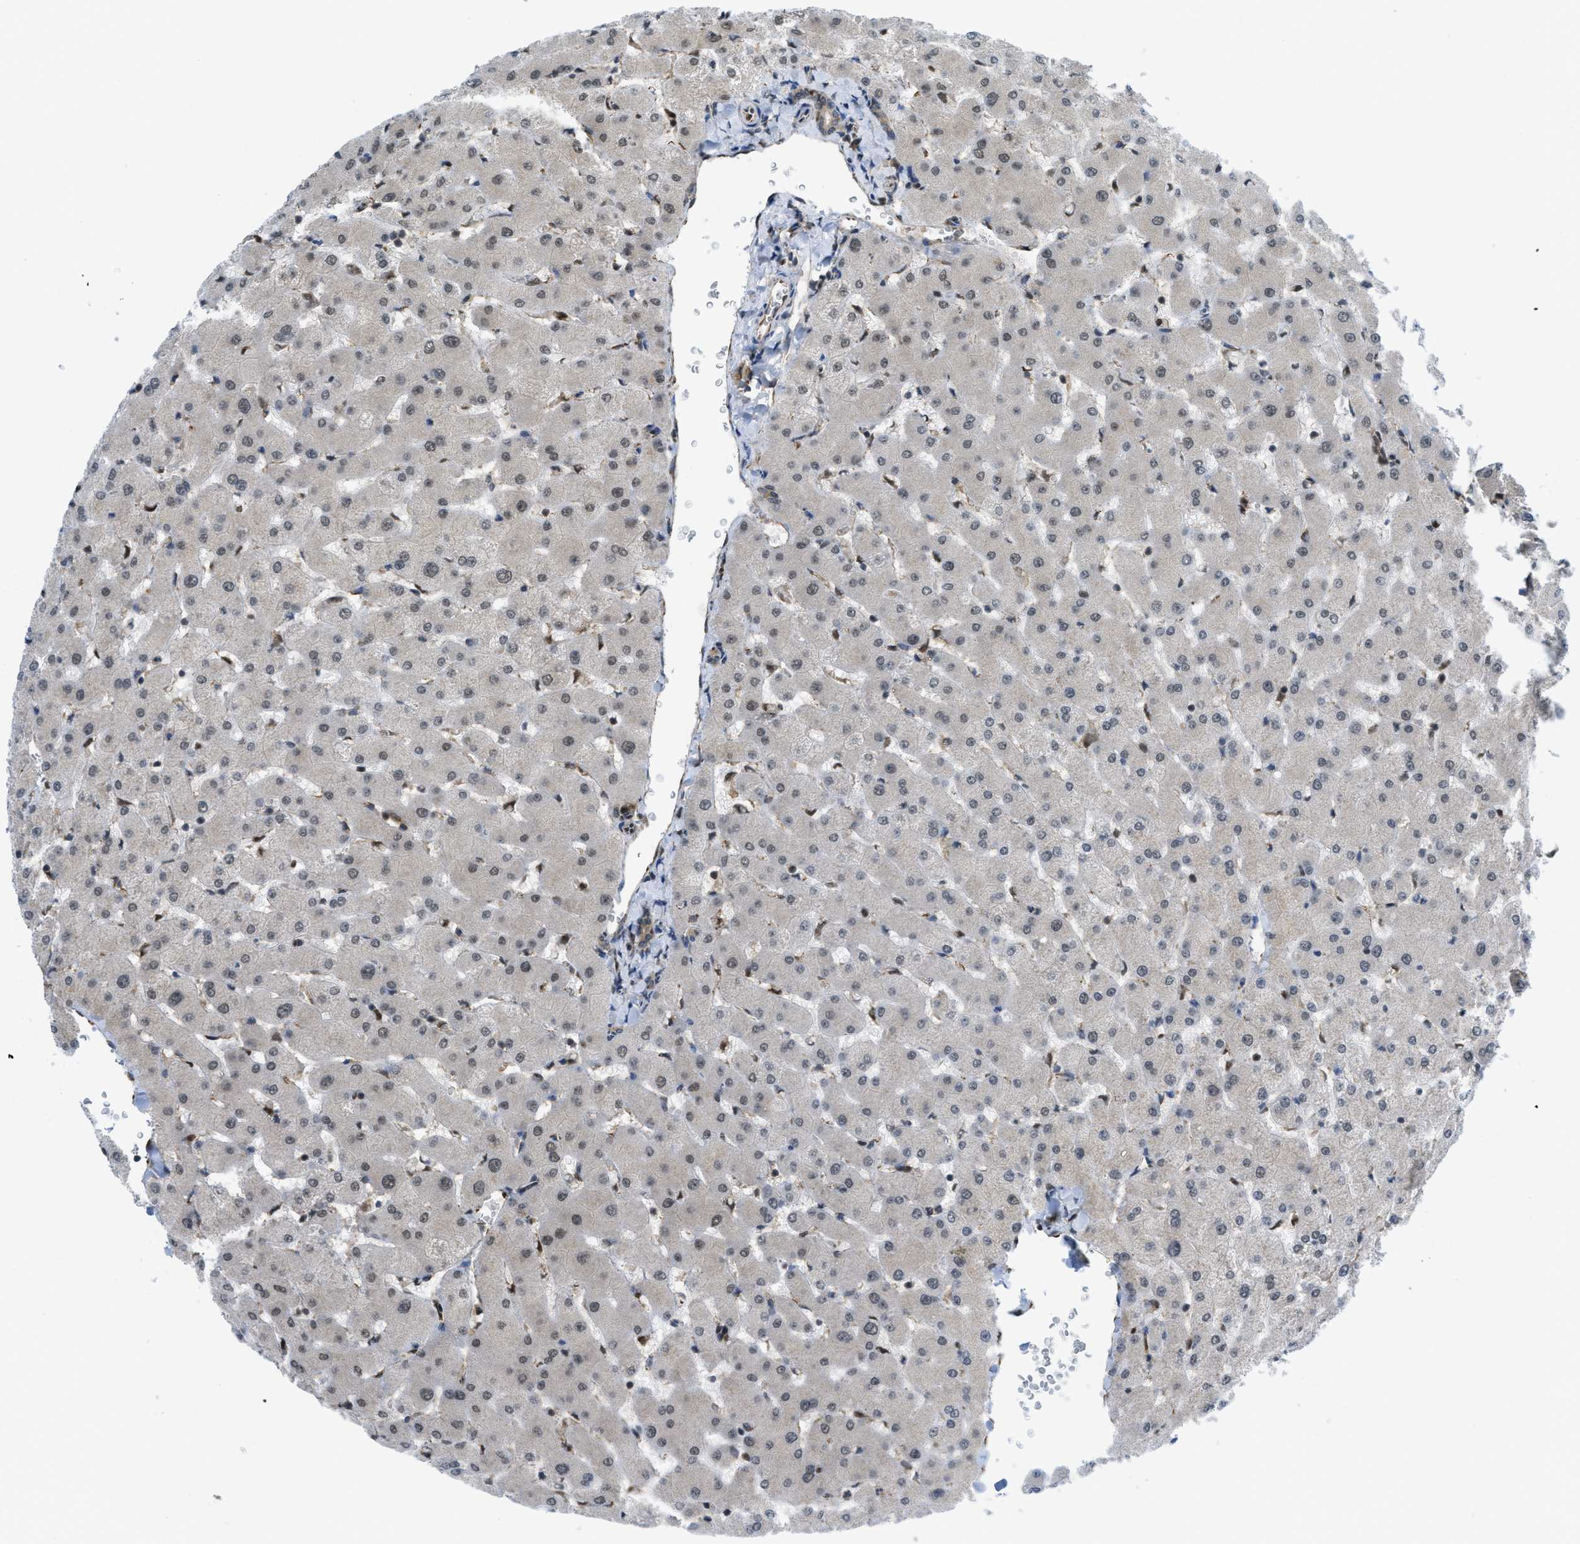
{"staining": {"intensity": "weak", "quantity": ">75%", "location": "cytoplasmic/membranous,nuclear"}, "tissue": "liver", "cell_type": "Cholangiocytes", "image_type": "normal", "snomed": [{"axis": "morphology", "description": "Normal tissue, NOS"}, {"axis": "topography", "description": "Liver"}], "caption": "Cholangiocytes display low levels of weak cytoplasmic/membranous,nuclear expression in approximately >75% of cells in normal human liver. (brown staining indicates protein expression, while blue staining denotes nuclei).", "gene": "TNPO1", "patient": {"sex": "female", "age": 63}}